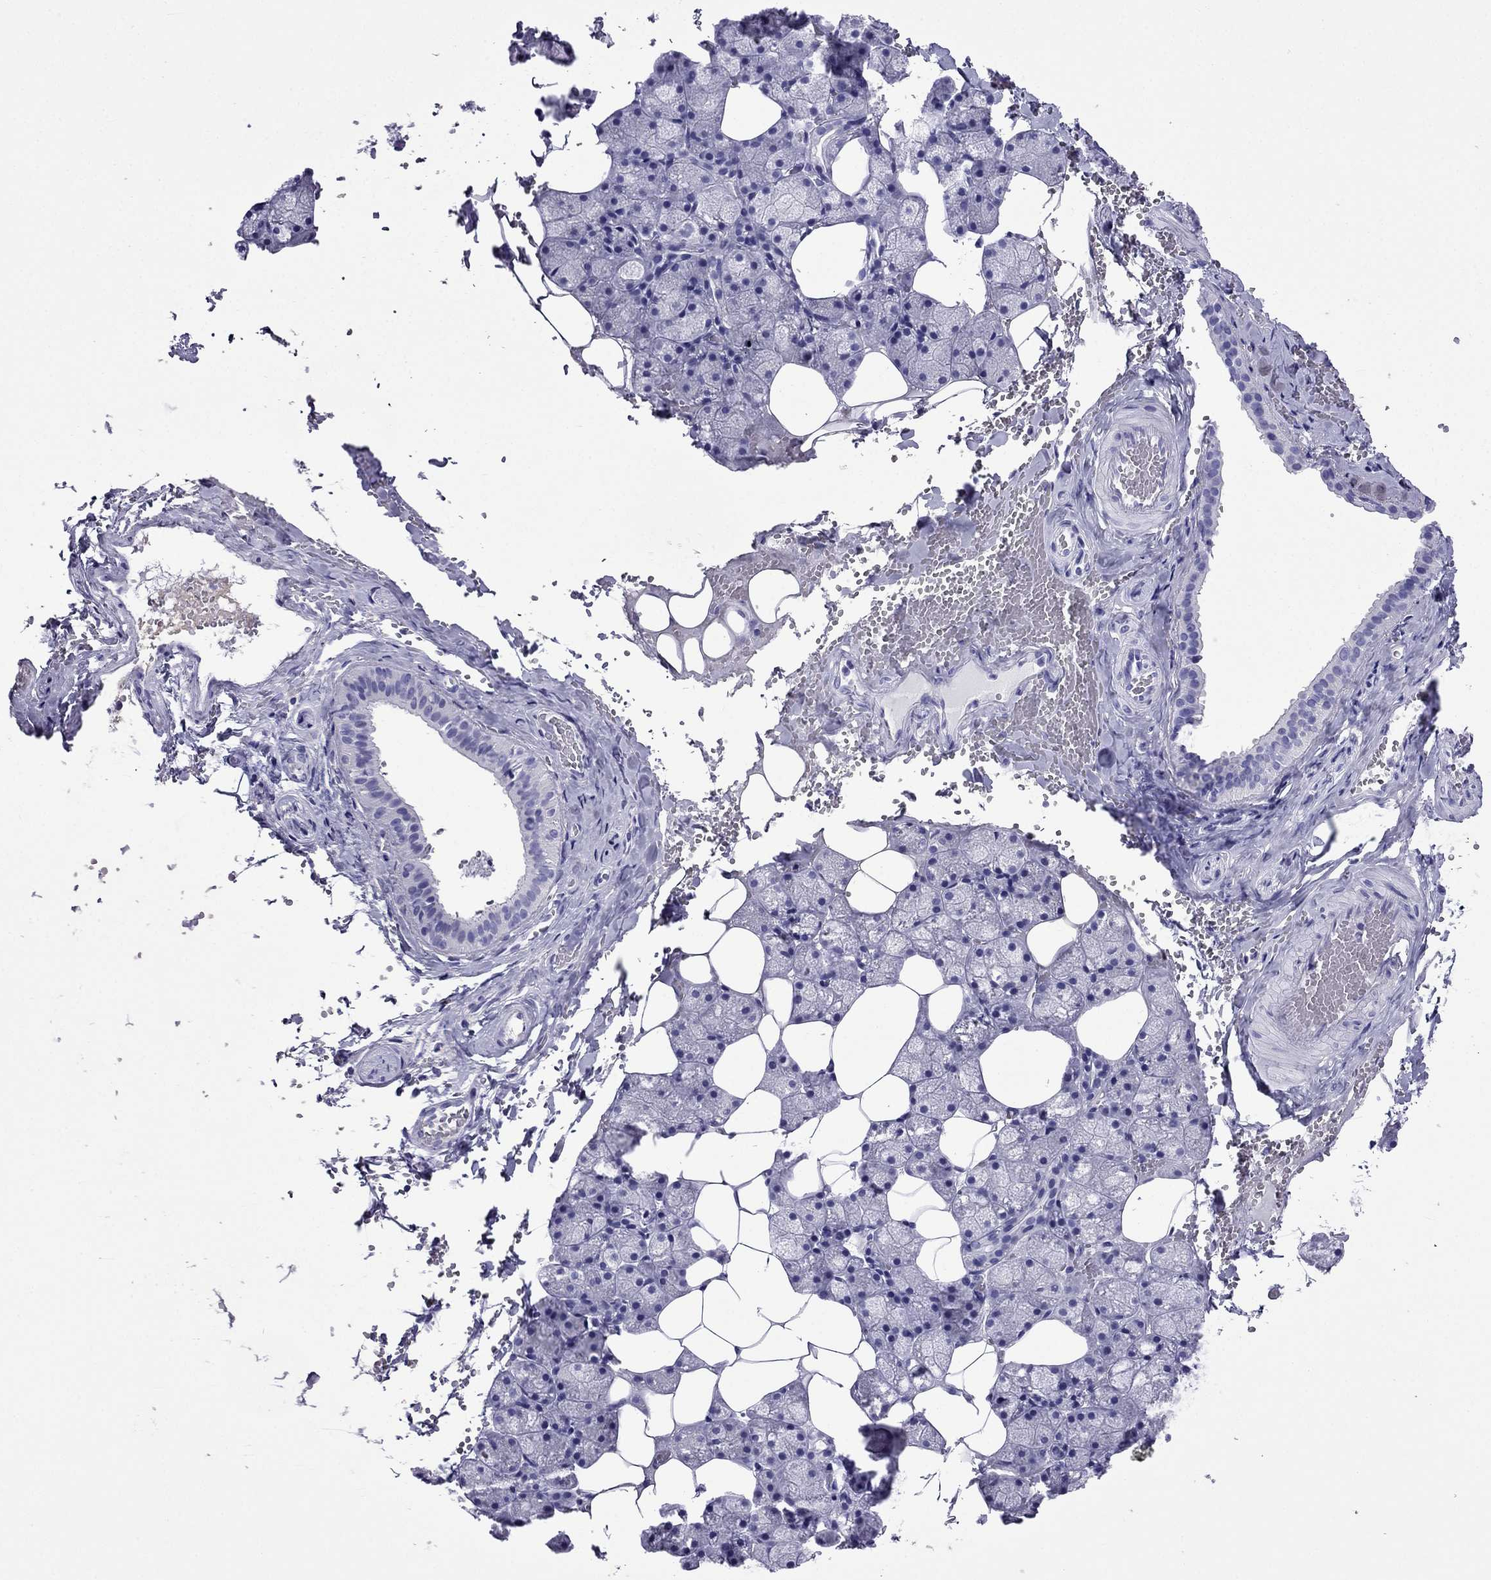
{"staining": {"intensity": "negative", "quantity": "none", "location": "none"}, "tissue": "salivary gland", "cell_type": "Glandular cells", "image_type": "normal", "snomed": [{"axis": "morphology", "description": "Normal tissue, NOS"}, {"axis": "topography", "description": "Salivary gland"}], "caption": "Immunohistochemistry (IHC) photomicrograph of unremarkable salivary gland: human salivary gland stained with DAB (3,3'-diaminobenzidine) exhibits no significant protein expression in glandular cells. (Stains: DAB IHC with hematoxylin counter stain, Microscopy: brightfield microscopy at high magnification).", "gene": "ARR3", "patient": {"sex": "male", "age": 38}}